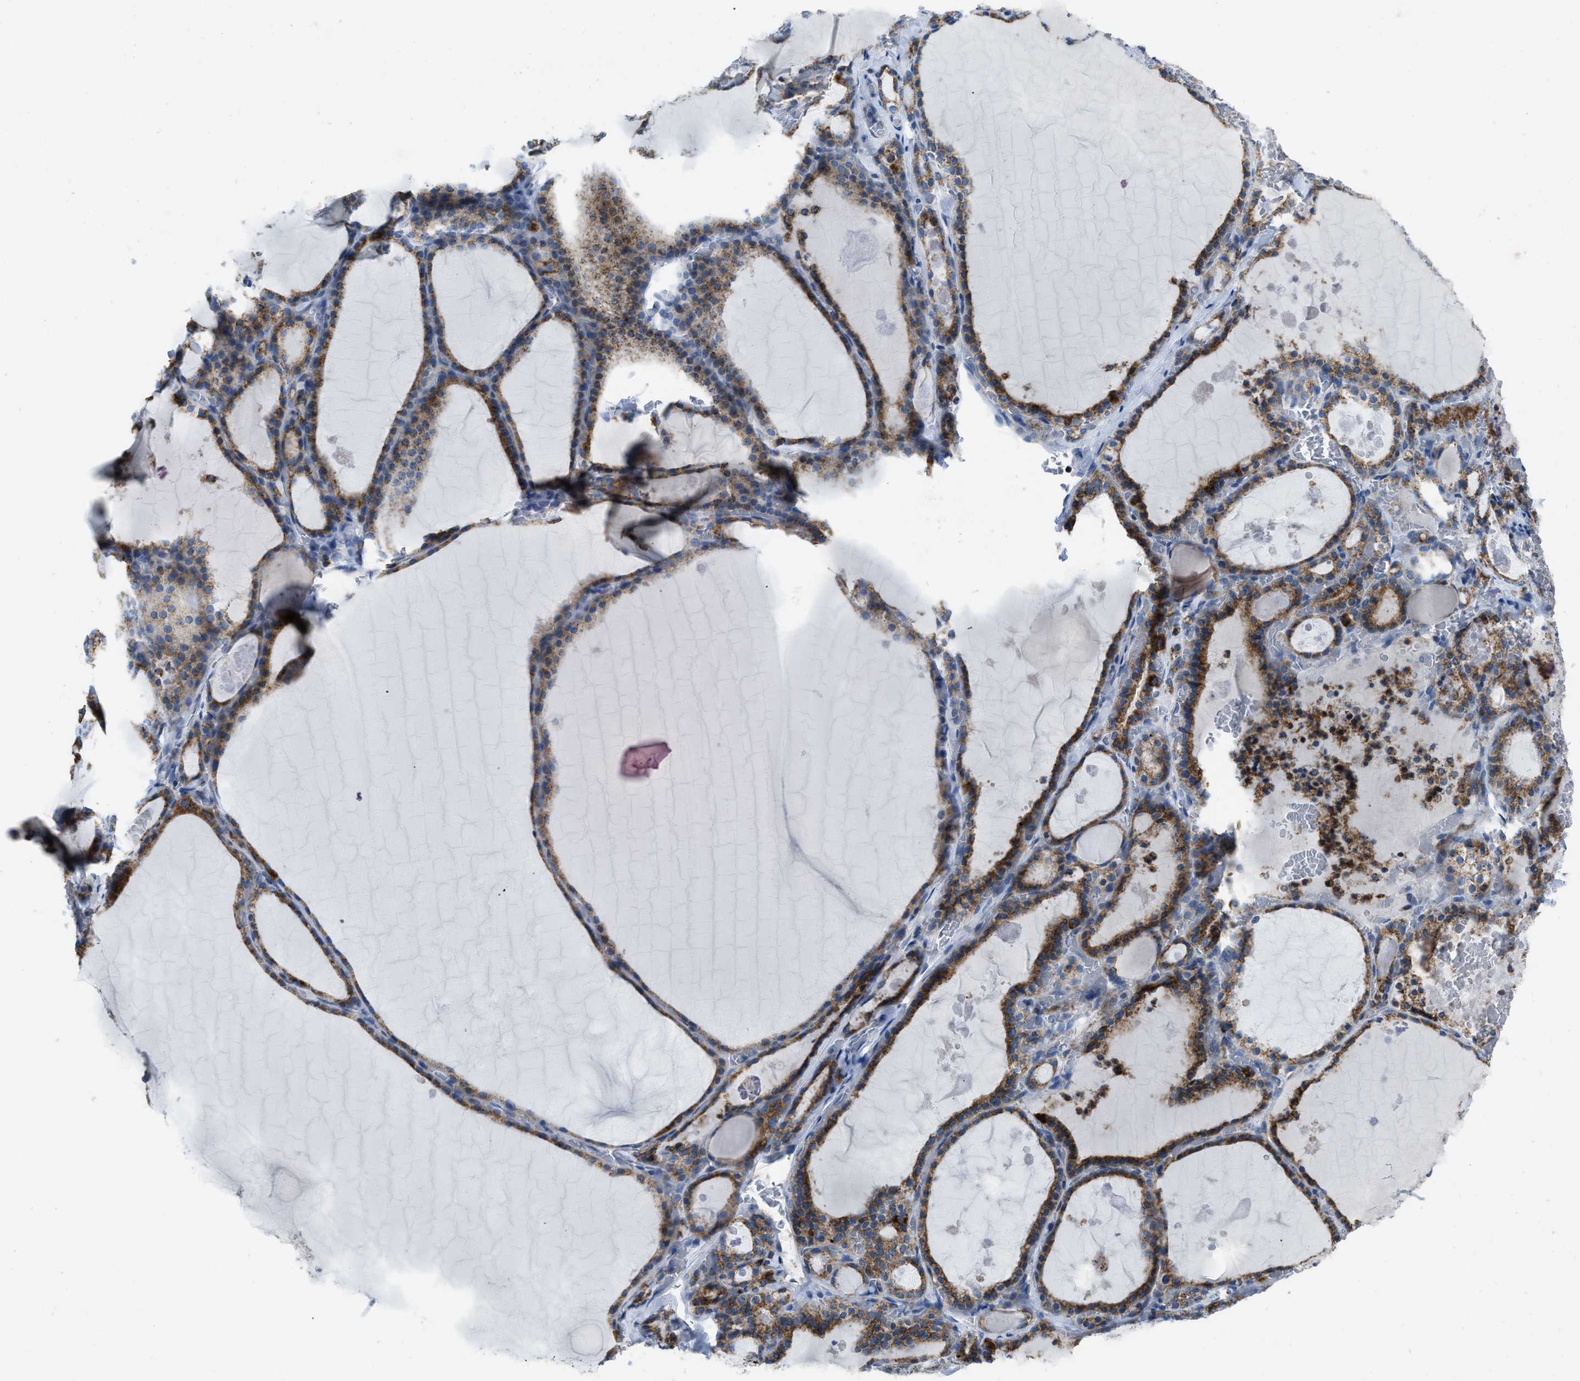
{"staining": {"intensity": "moderate", "quantity": ">75%", "location": "cytoplasmic/membranous"}, "tissue": "thyroid gland", "cell_type": "Glandular cells", "image_type": "normal", "snomed": [{"axis": "morphology", "description": "Normal tissue, NOS"}, {"axis": "topography", "description": "Thyroid gland"}], "caption": "Protein staining of benign thyroid gland exhibits moderate cytoplasmic/membranous expression in approximately >75% of glandular cells.", "gene": "ETFB", "patient": {"sex": "male", "age": 56}}